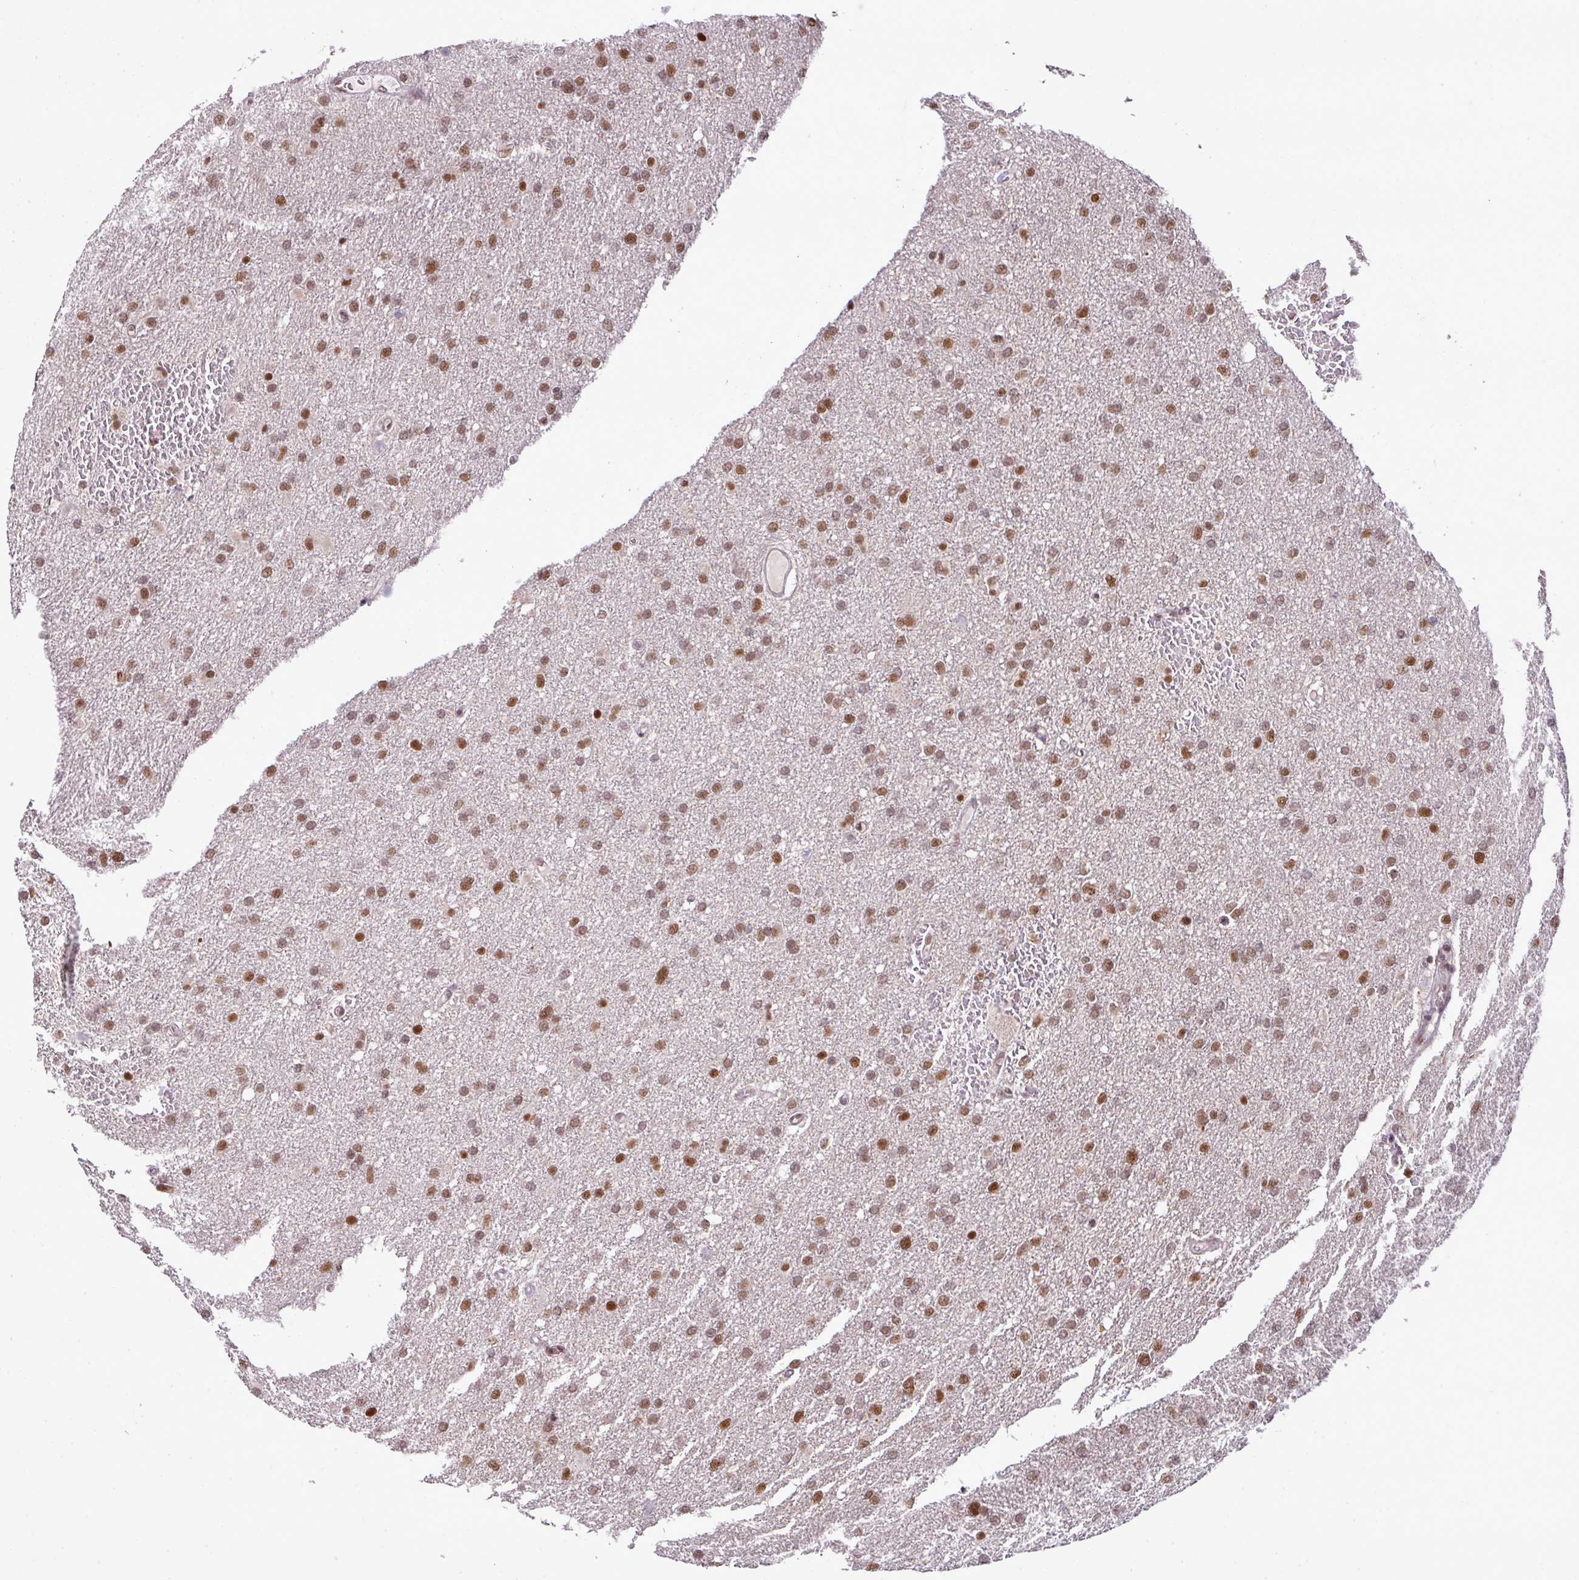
{"staining": {"intensity": "moderate", "quantity": ">75%", "location": "nuclear"}, "tissue": "glioma", "cell_type": "Tumor cells", "image_type": "cancer", "snomed": [{"axis": "morphology", "description": "Glioma, malignant, High grade"}, {"axis": "topography", "description": "Cerebral cortex"}], "caption": "A histopathology image of glioma stained for a protein demonstrates moderate nuclear brown staining in tumor cells.", "gene": "PGAP4", "patient": {"sex": "female", "age": 36}}